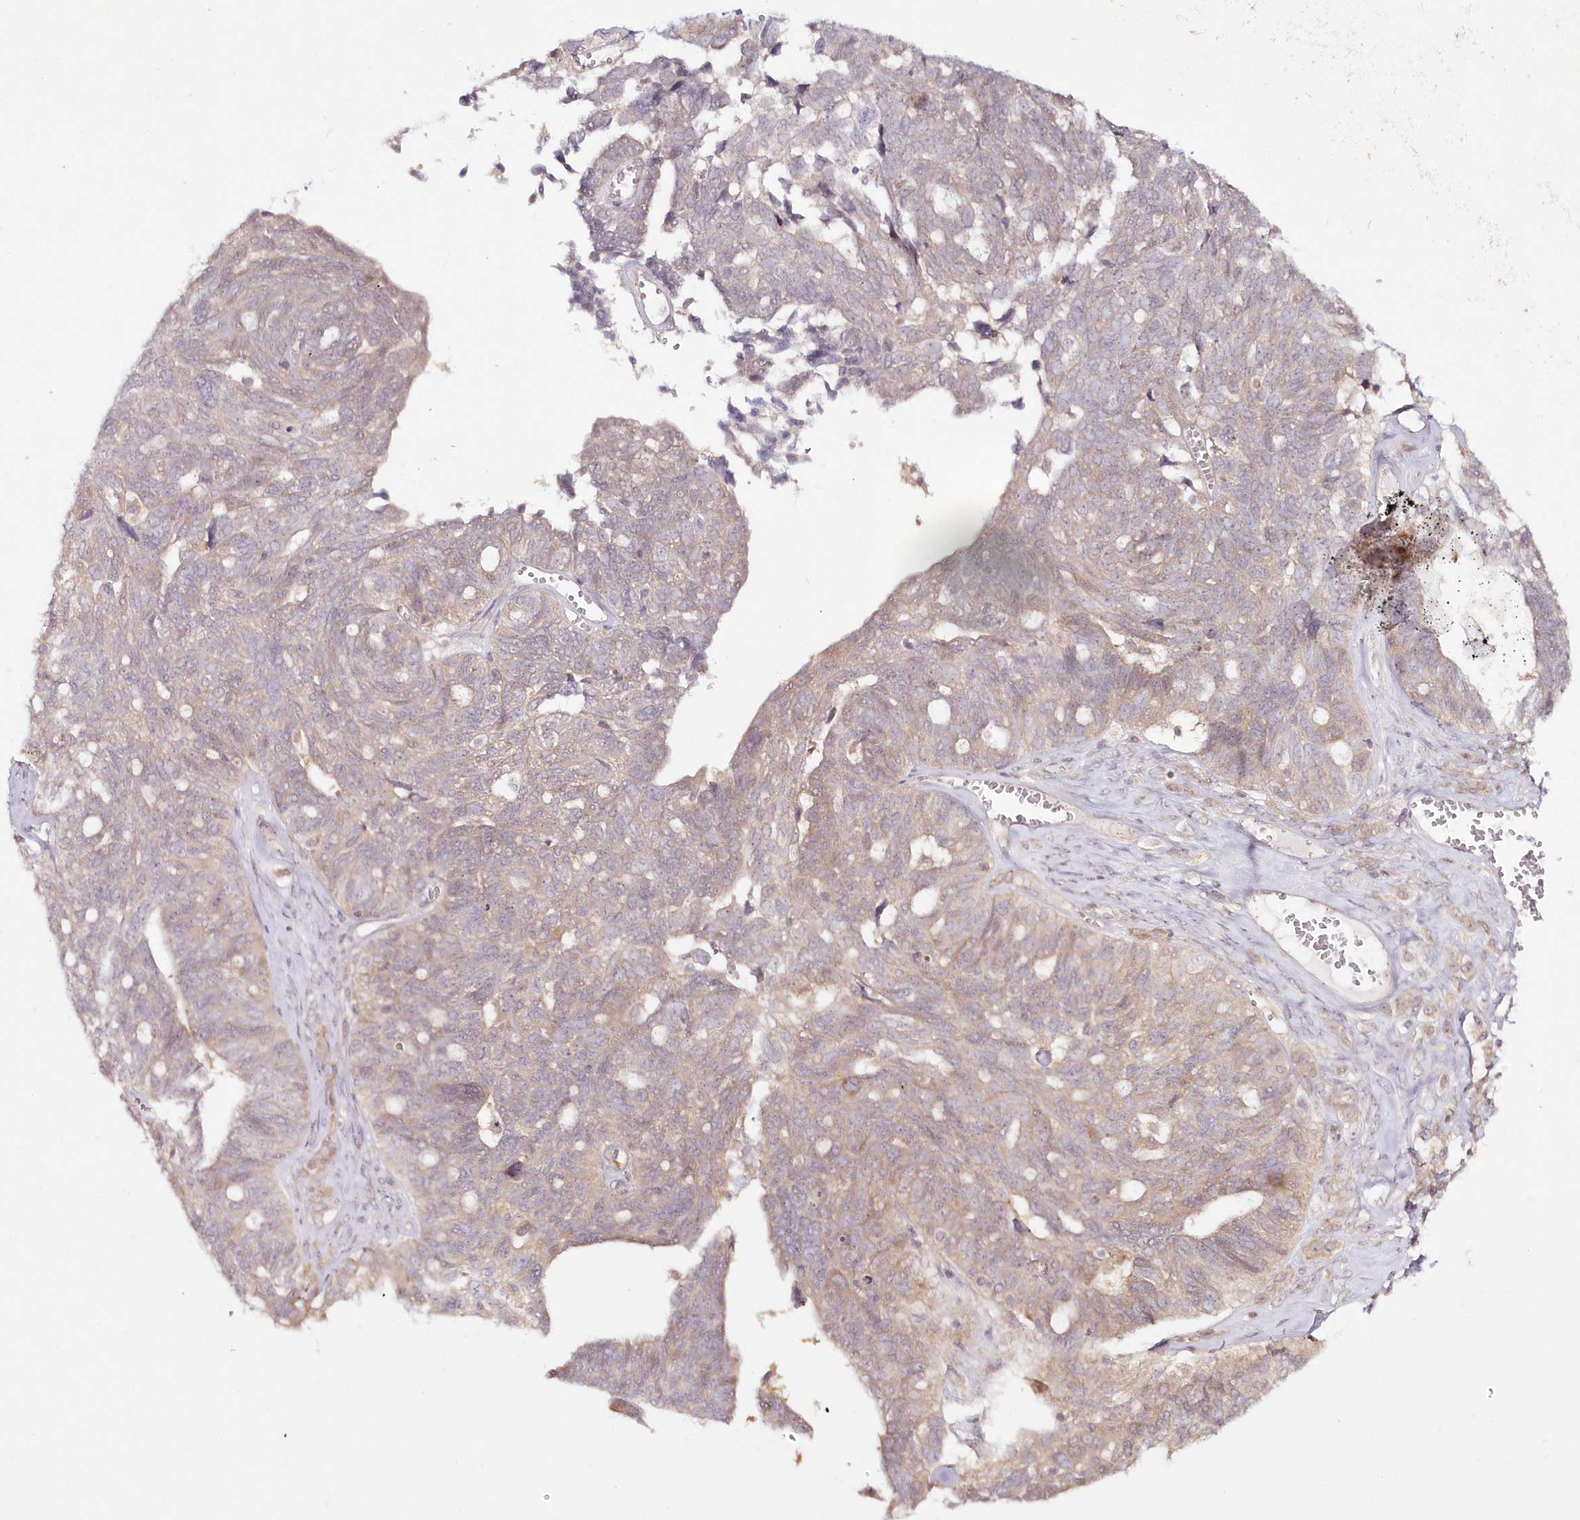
{"staining": {"intensity": "weak", "quantity": "25%-75%", "location": "cytoplasmic/membranous"}, "tissue": "ovarian cancer", "cell_type": "Tumor cells", "image_type": "cancer", "snomed": [{"axis": "morphology", "description": "Cystadenocarcinoma, serous, NOS"}, {"axis": "topography", "description": "Ovary"}], "caption": "IHC photomicrograph of neoplastic tissue: ovarian serous cystadenocarcinoma stained using IHC exhibits low levels of weak protein expression localized specifically in the cytoplasmic/membranous of tumor cells, appearing as a cytoplasmic/membranous brown color.", "gene": "IPMK", "patient": {"sex": "female", "age": 79}}